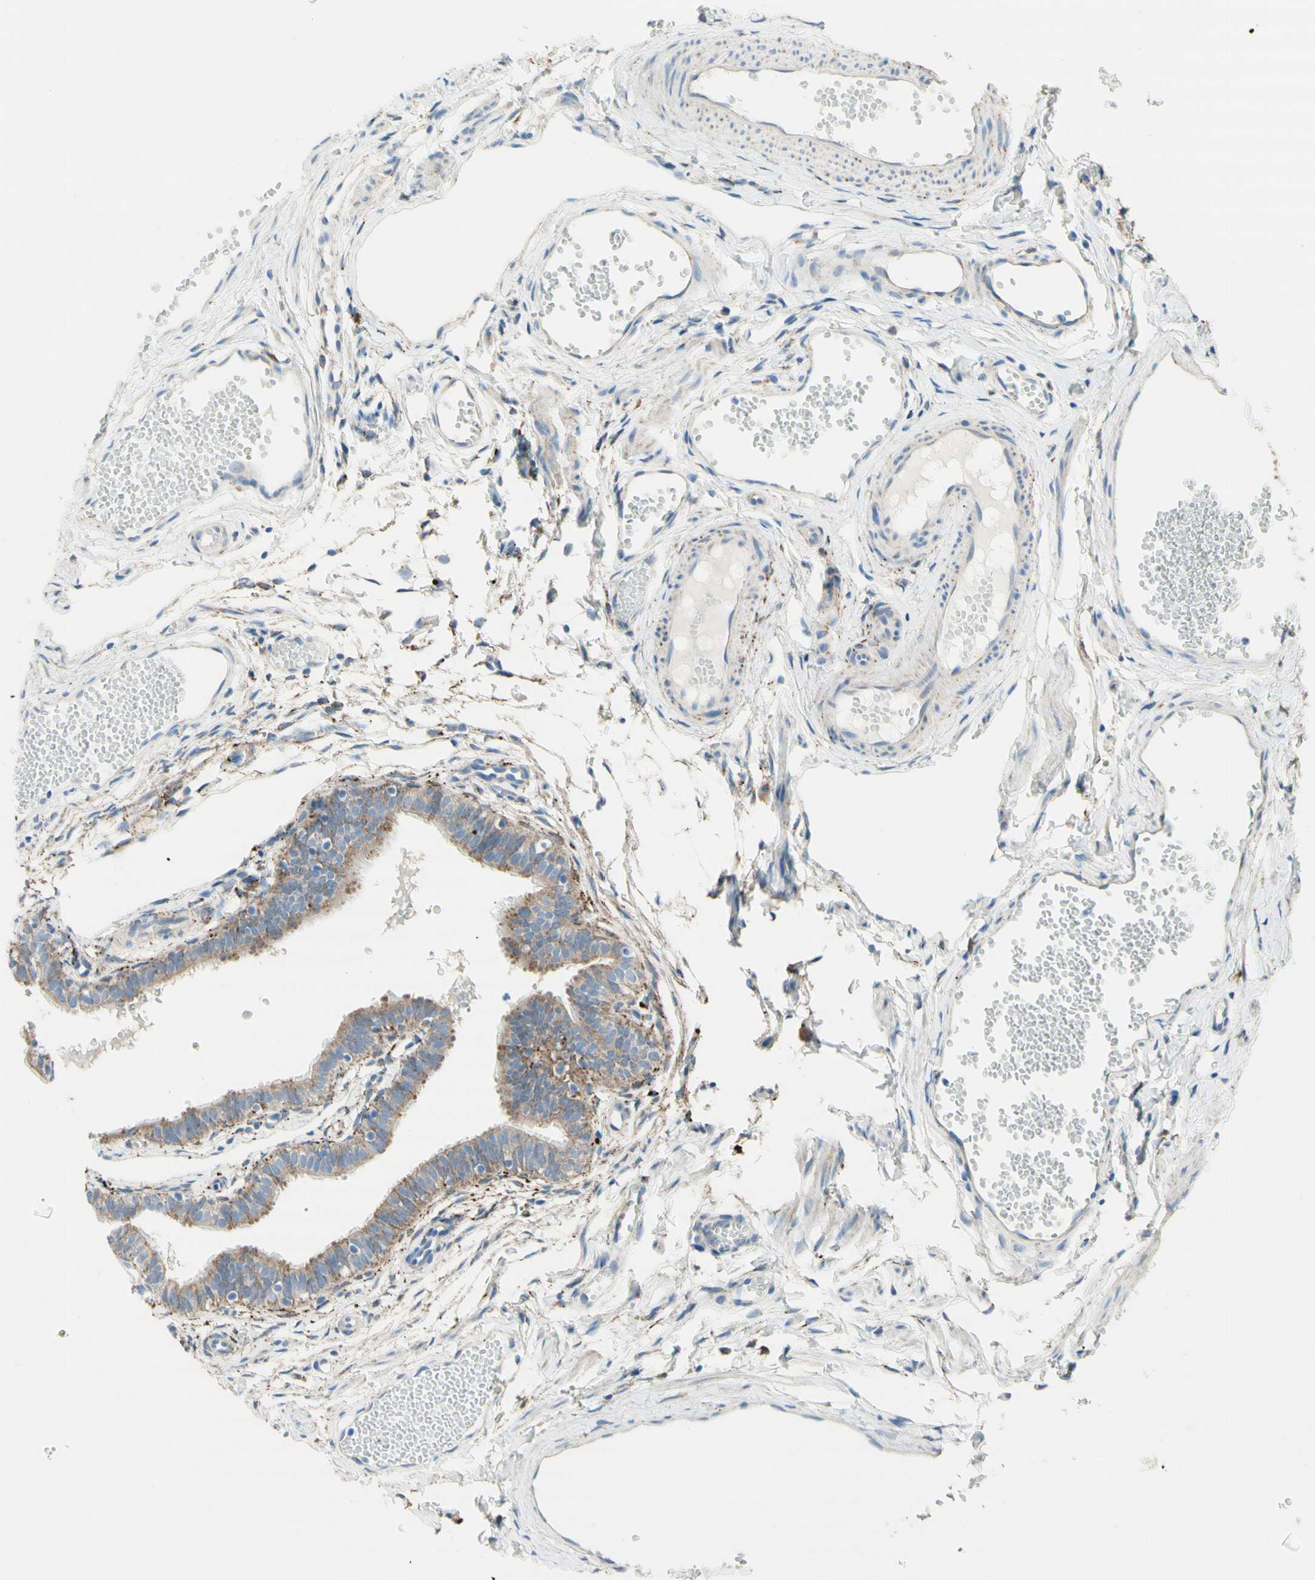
{"staining": {"intensity": "moderate", "quantity": "25%-75%", "location": "cytoplasmic/membranous"}, "tissue": "fallopian tube", "cell_type": "Glandular cells", "image_type": "normal", "snomed": [{"axis": "morphology", "description": "Normal tissue, NOS"}, {"axis": "topography", "description": "Fallopian tube"}, {"axis": "topography", "description": "Placenta"}], "caption": "A brown stain highlights moderate cytoplasmic/membranous expression of a protein in glandular cells of normal fallopian tube. The staining is performed using DAB brown chromogen to label protein expression. The nuclei are counter-stained blue using hematoxylin.", "gene": "URB2", "patient": {"sex": "female", "age": 34}}